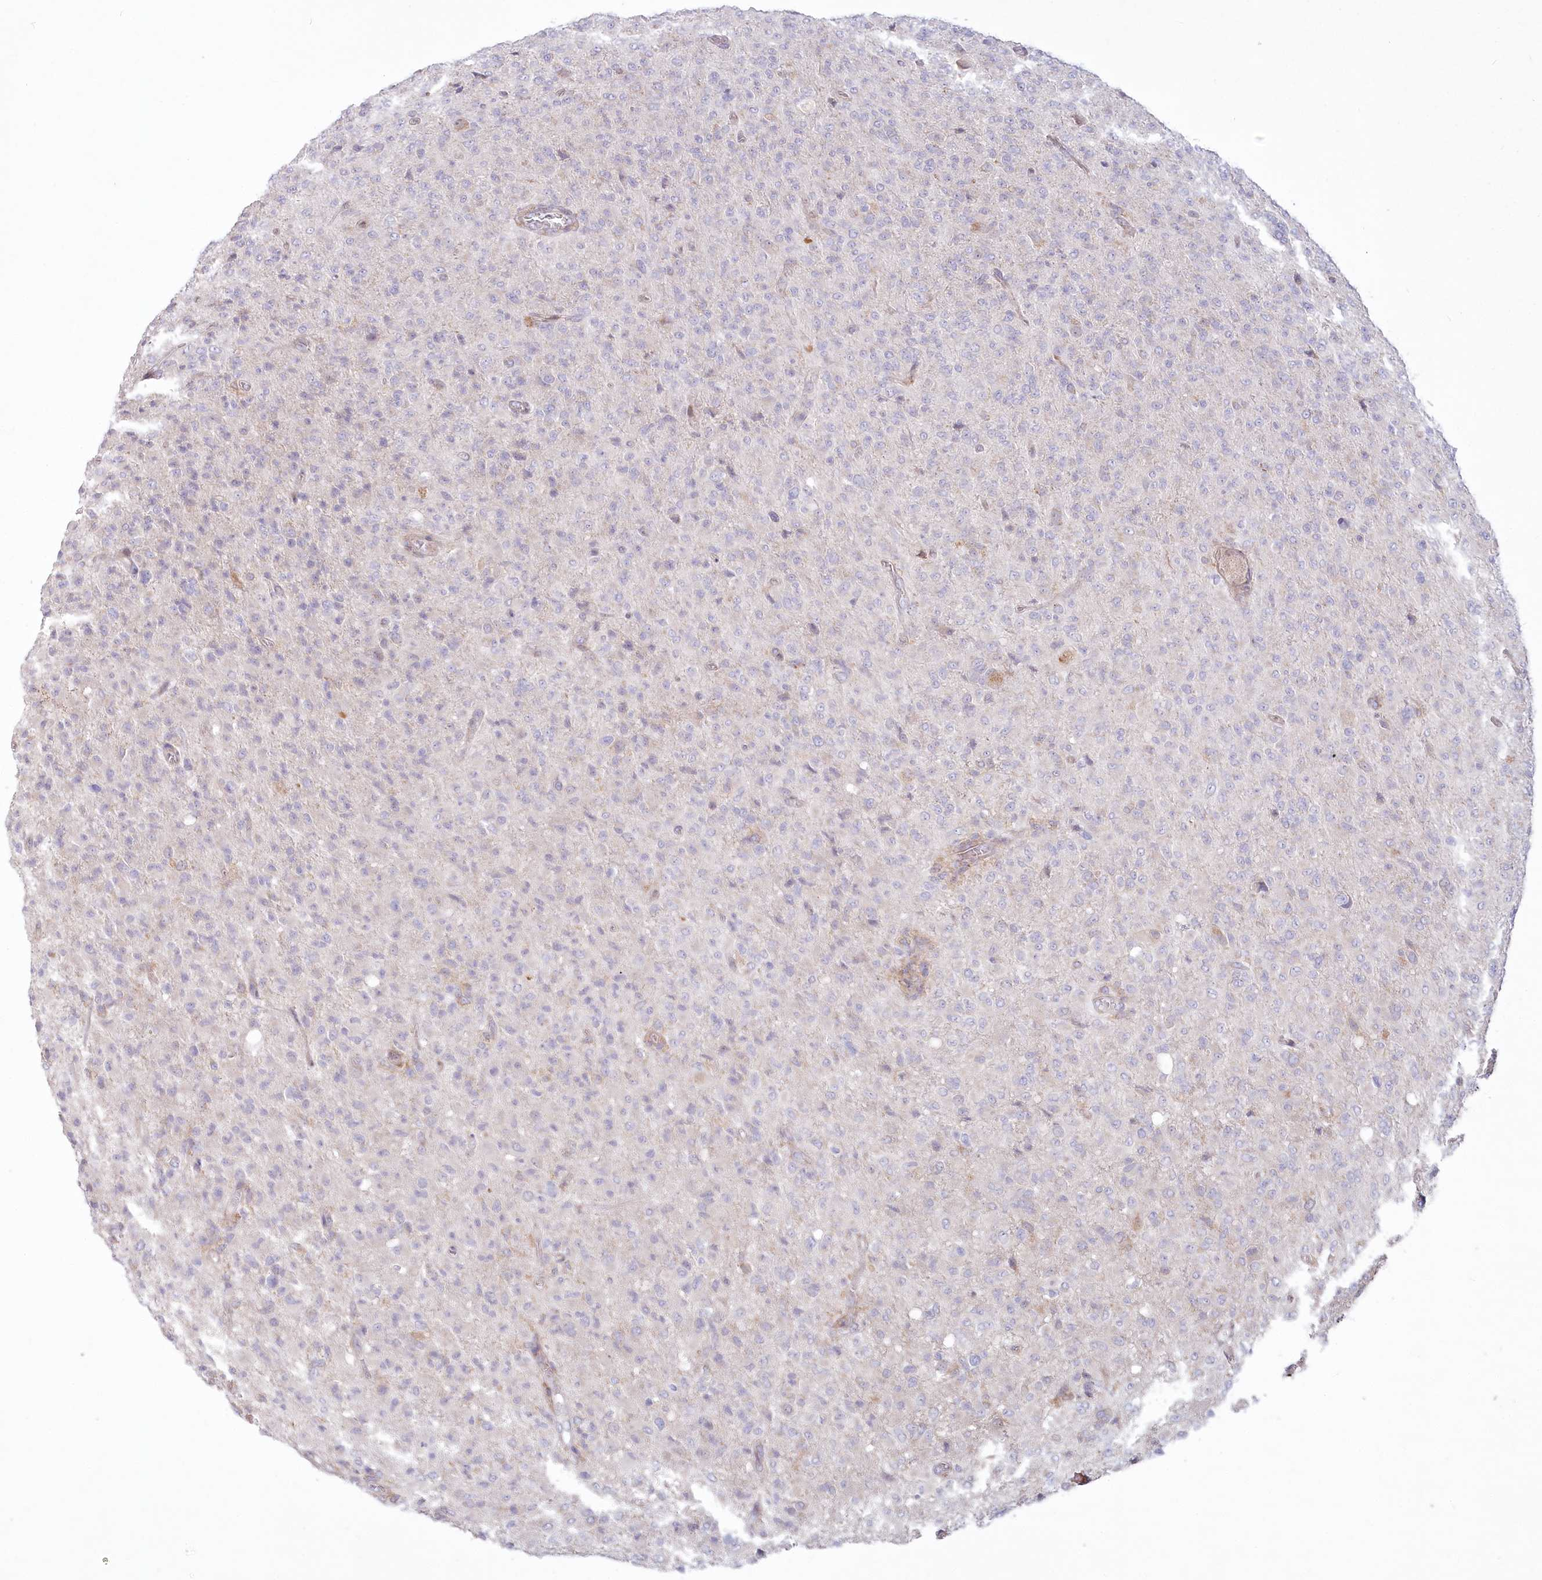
{"staining": {"intensity": "negative", "quantity": "none", "location": "none"}, "tissue": "glioma", "cell_type": "Tumor cells", "image_type": "cancer", "snomed": [{"axis": "morphology", "description": "Glioma, malignant, High grade"}, {"axis": "topography", "description": "Brain"}], "caption": "Immunohistochemical staining of glioma shows no significant expression in tumor cells.", "gene": "MTG1", "patient": {"sex": "female", "age": 57}}